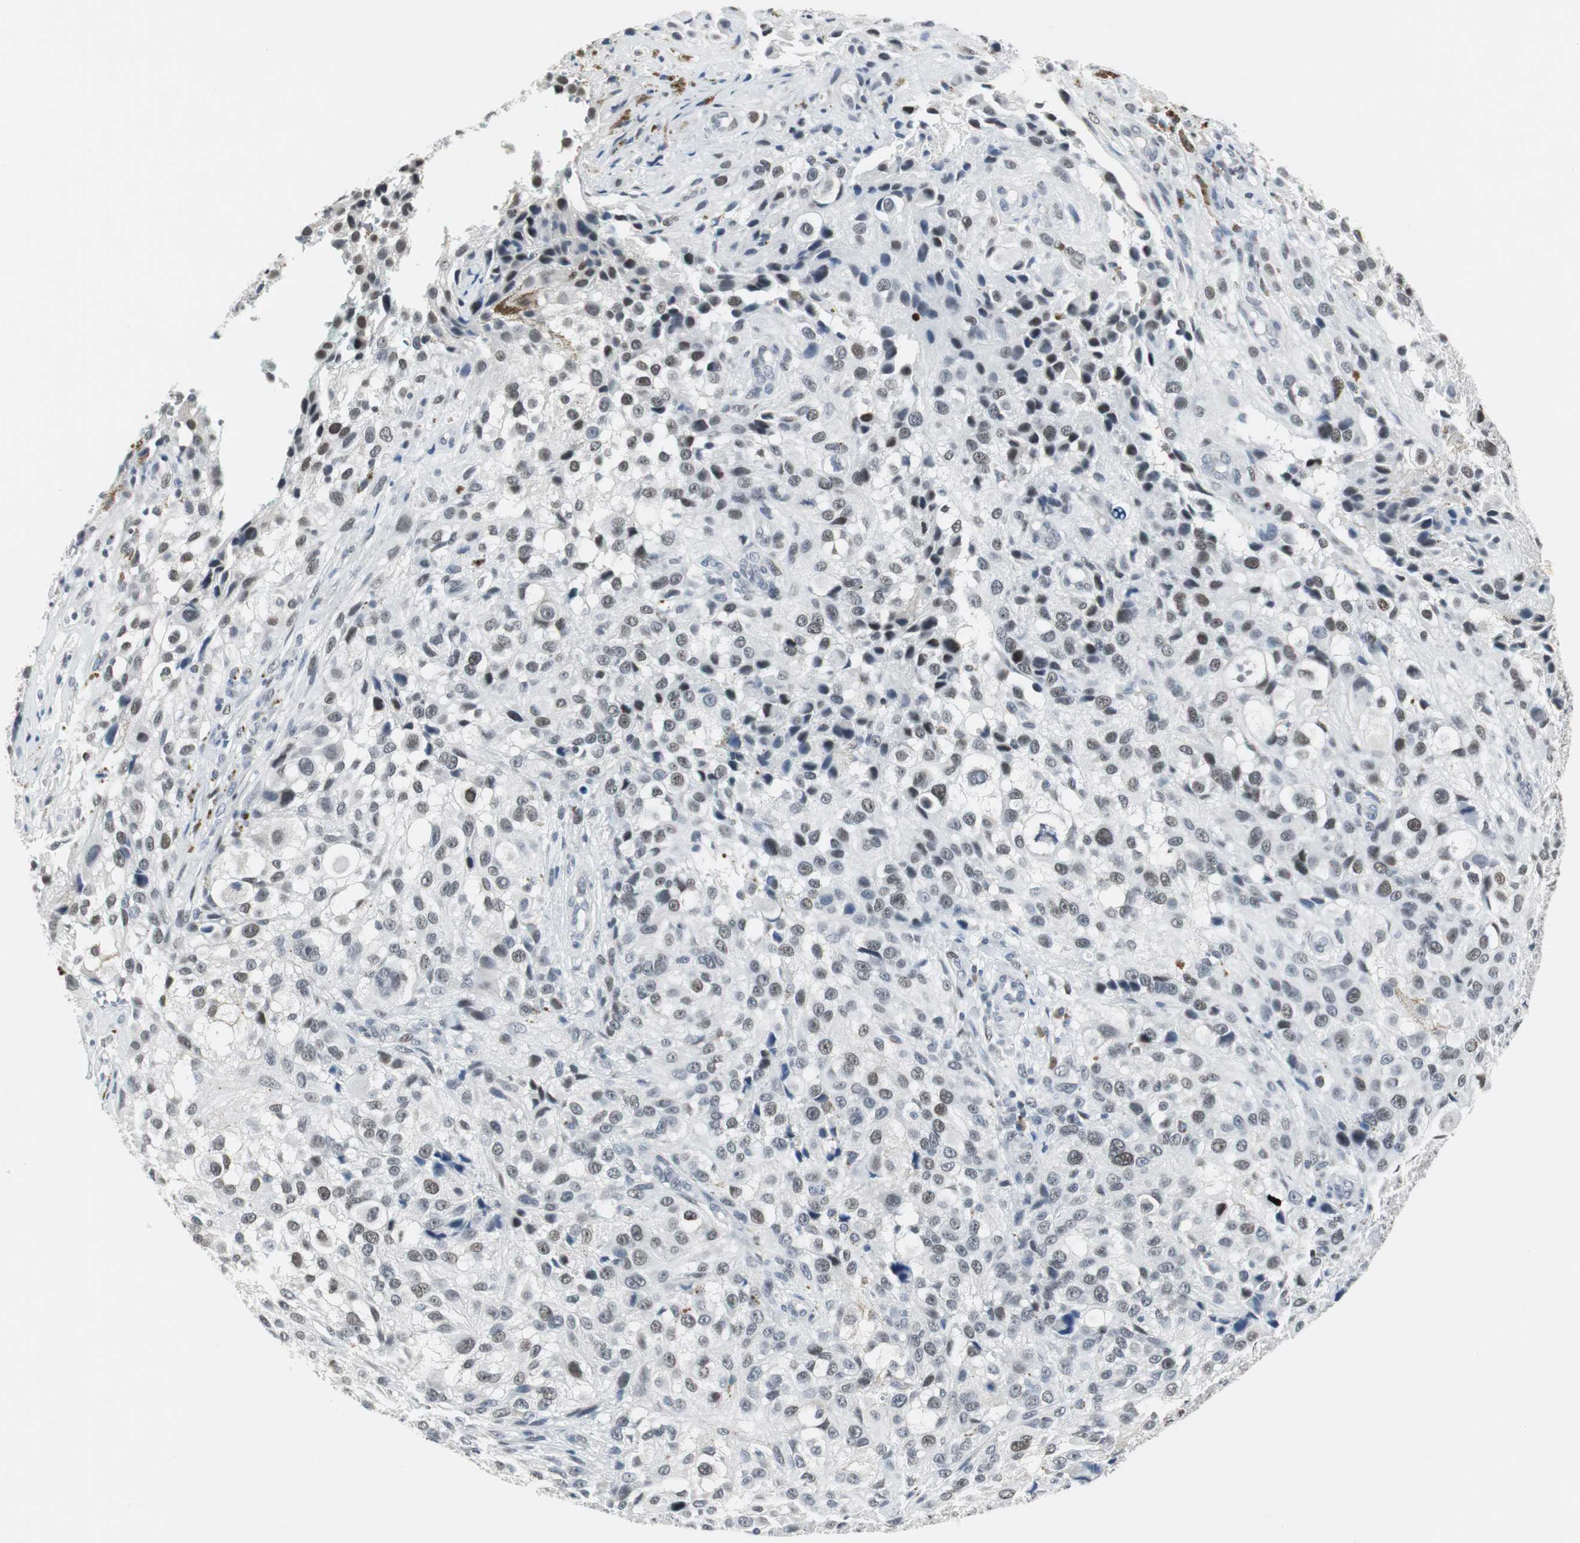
{"staining": {"intensity": "weak", "quantity": ">75%", "location": "nuclear"}, "tissue": "melanoma", "cell_type": "Tumor cells", "image_type": "cancer", "snomed": [{"axis": "morphology", "description": "Necrosis, NOS"}, {"axis": "morphology", "description": "Malignant melanoma, NOS"}, {"axis": "topography", "description": "Skin"}], "caption": "Melanoma was stained to show a protein in brown. There is low levels of weak nuclear positivity in about >75% of tumor cells.", "gene": "ELK1", "patient": {"sex": "female", "age": 87}}